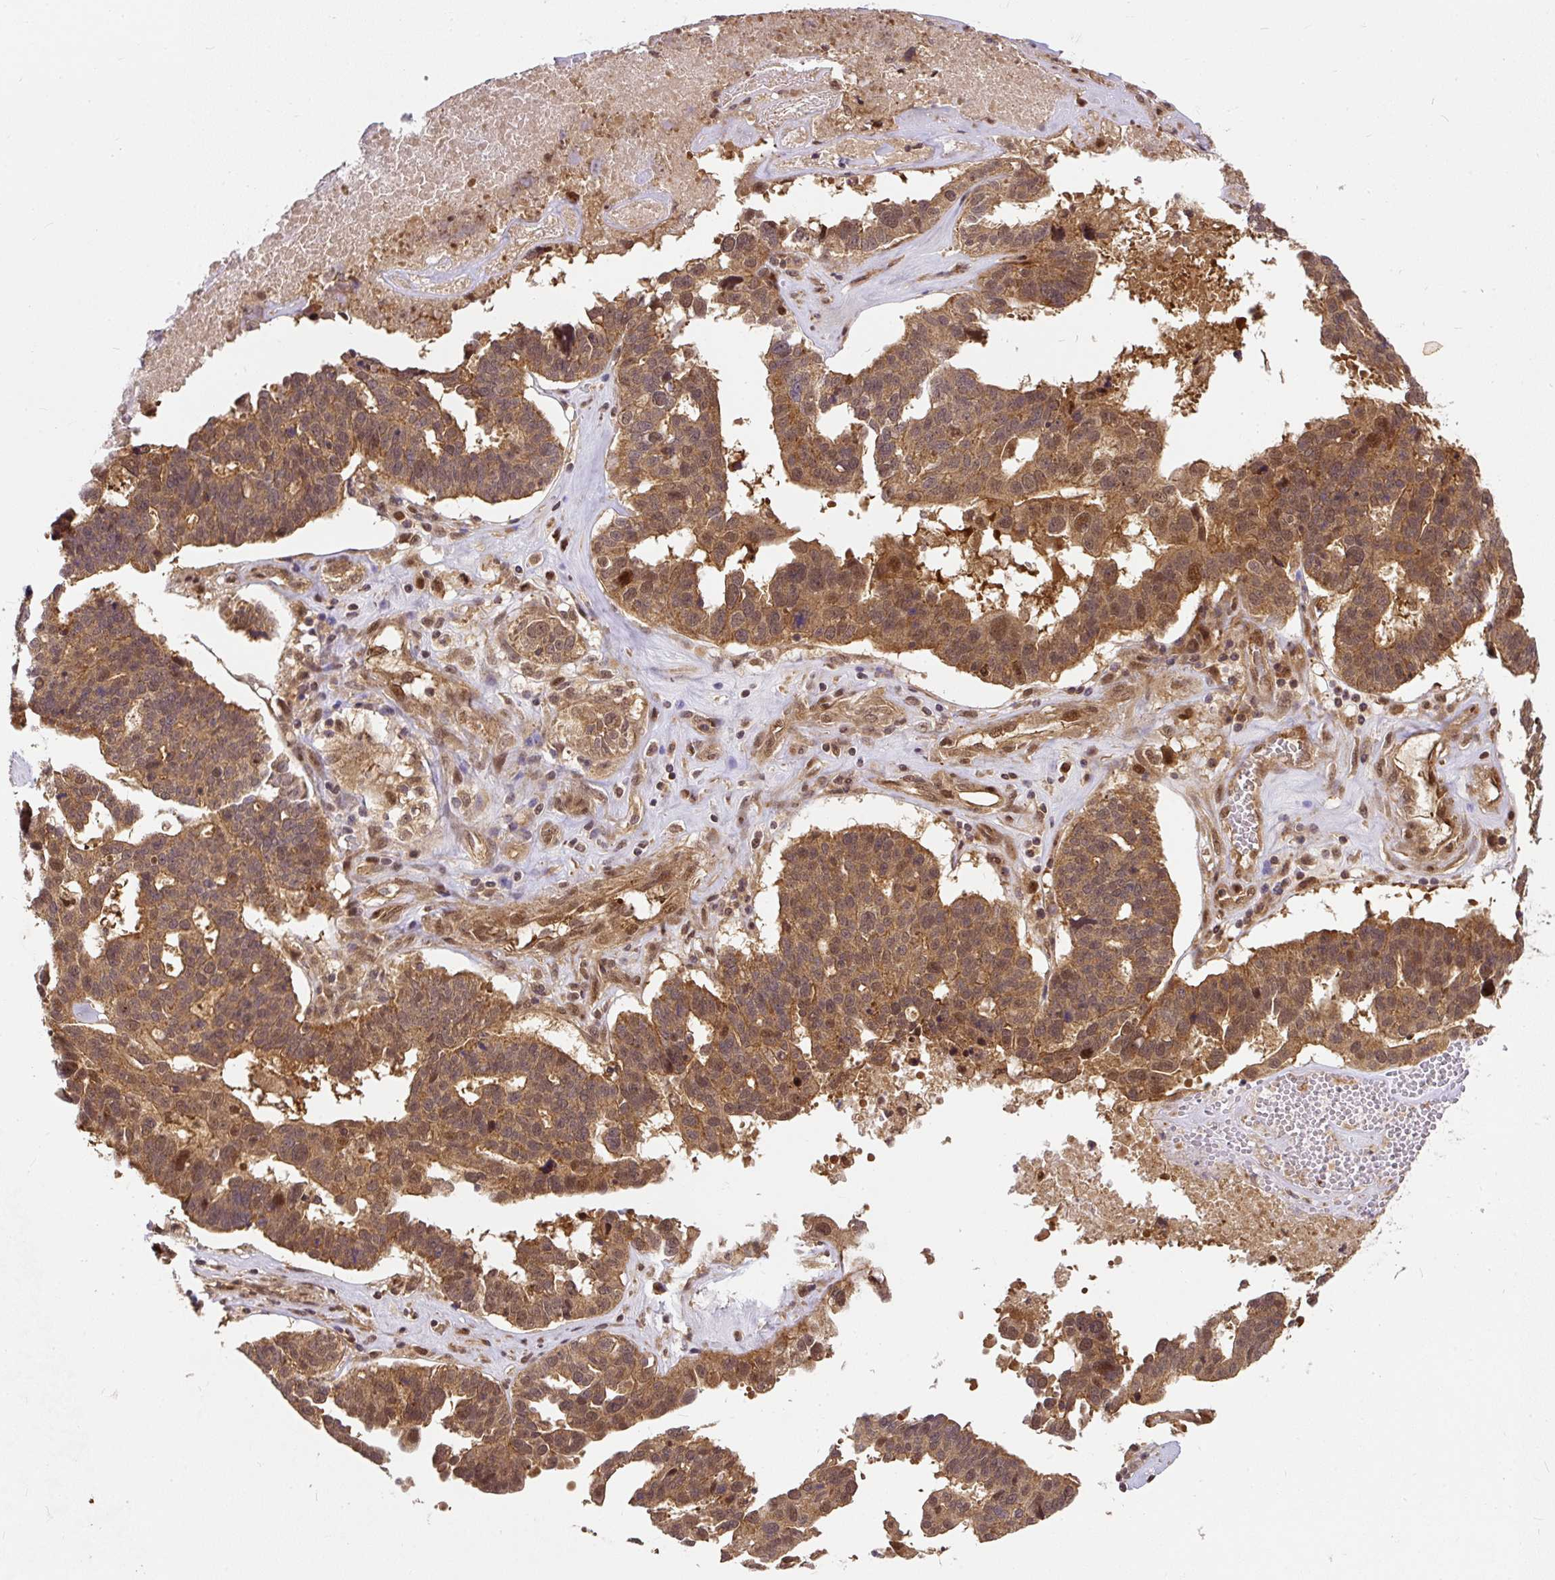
{"staining": {"intensity": "moderate", "quantity": ">75%", "location": "cytoplasmic/membranous,nuclear"}, "tissue": "ovarian cancer", "cell_type": "Tumor cells", "image_type": "cancer", "snomed": [{"axis": "morphology", "description": "Cystadenocarcinoma, serous, NOS"}, {"axis": "topography", "description": "Ovary"}], "caption": "IHC (DAB (3,3'-diaminobenzidine)) staining of human ovarian cancer reveals moderate cytoplasmic/membranous and nuclear protein positivity in approximately >75% of tumor cells. The staining was performed using DAB, with brown indicating positive protein expression. Nuclei are stained blue with hematoxylin.", "gene": "PSMD1", "patient": {"sex": "female", "age": 59}}